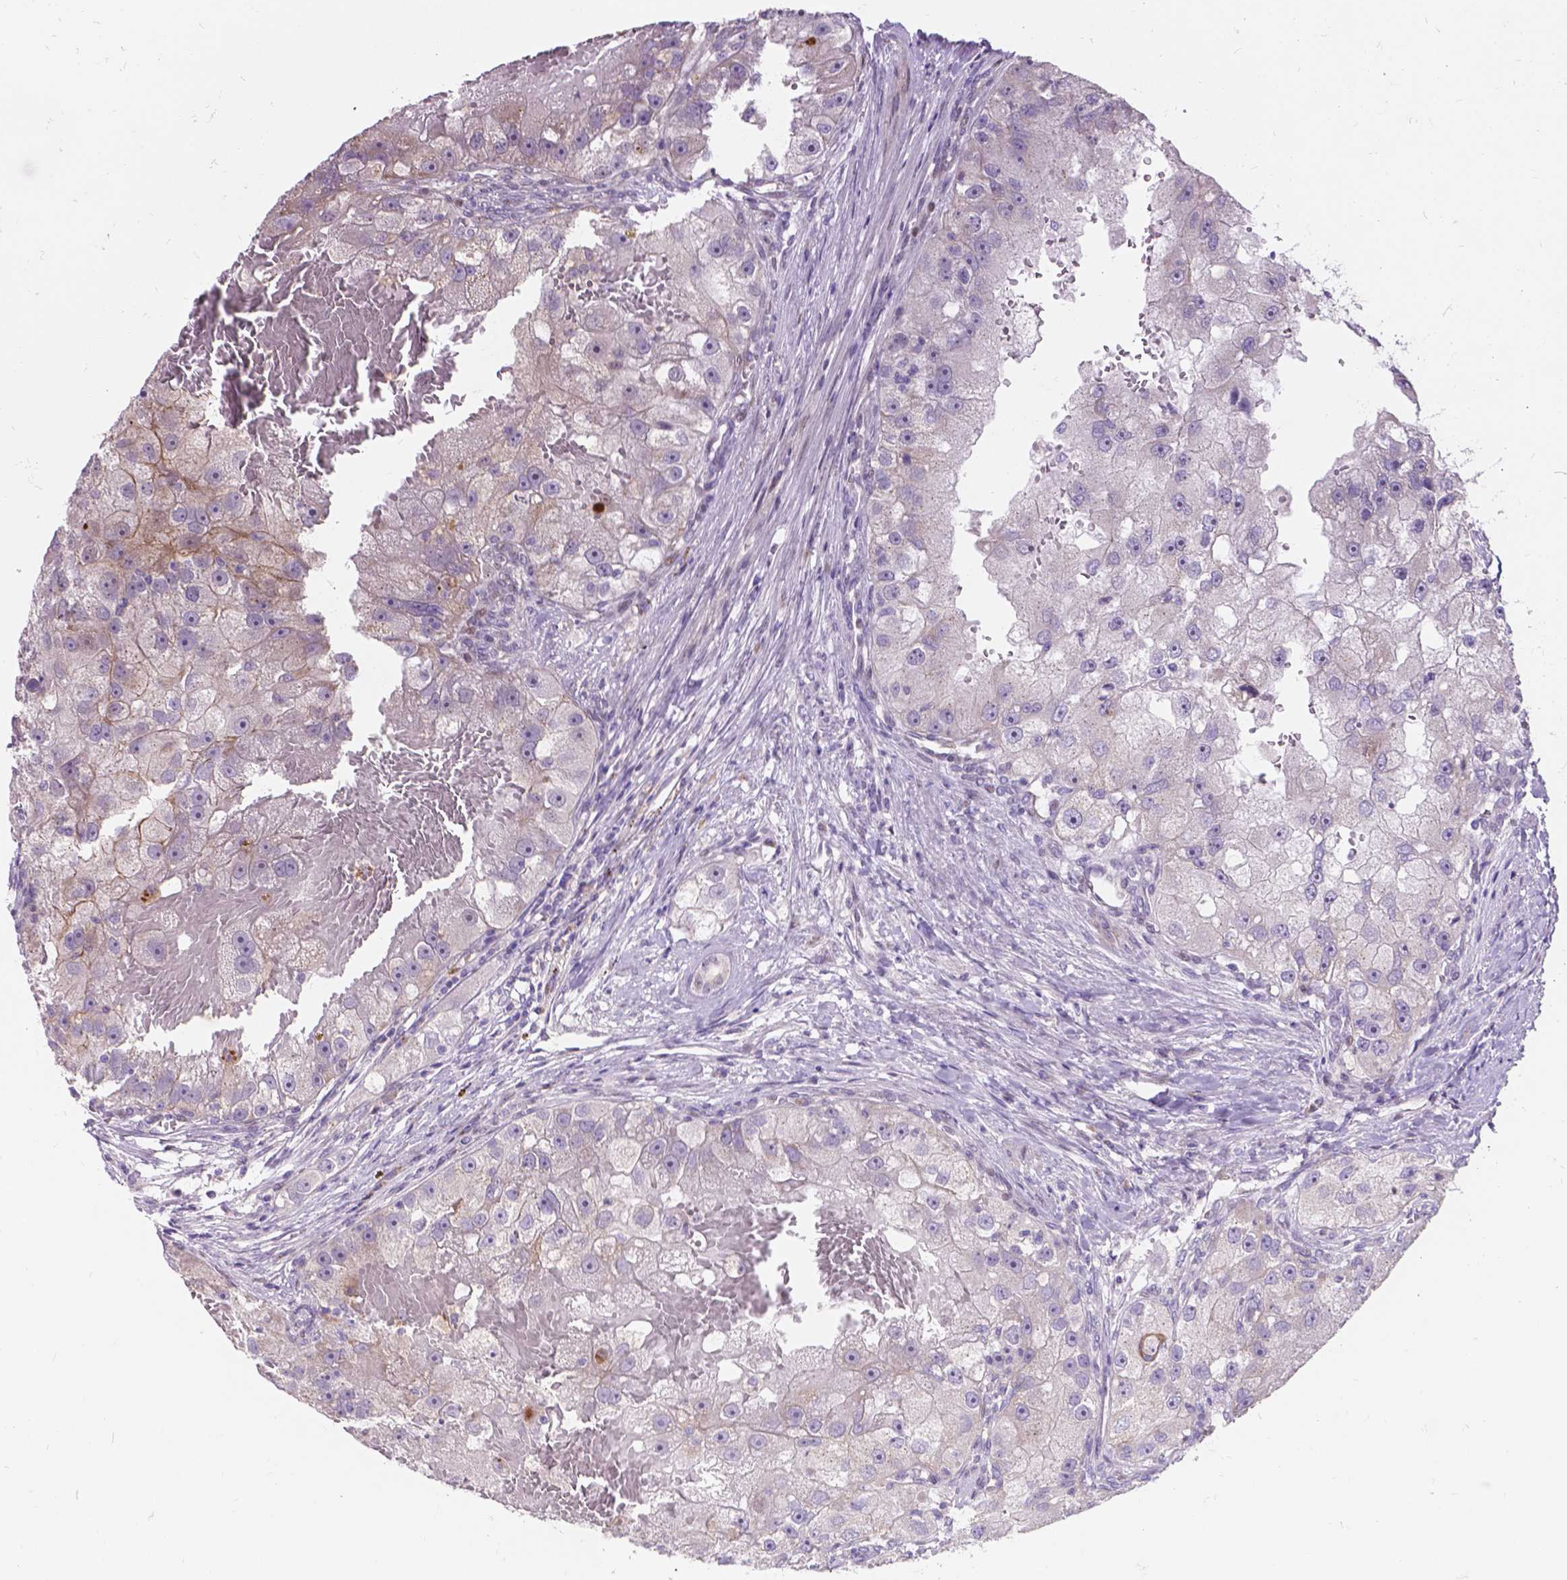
{"staining": {"intensity": "weak", "quantity": "<25%", "location": "cytoplasmic/membranous"}, "tissue": "renal cancer", "cell_type": "Tumor cells", "image_type": "cancer", "snomed": [{"axis": "morphology", "description": "Adenocarcinoma, NOS"}, {"axis": "topography", "description": "Kidney"}], "caption": "High magnification brightfield microscopy of adenocarcinoma (renal) stained with DAB (brown) and counterstained with hematoxylin (blue): tumor cells show no significant expression. (DAB immunohistochemistry with hematoxylin counter stain).", "gene": "MYH14", "patient": {"sex": "male", "age": 63}}